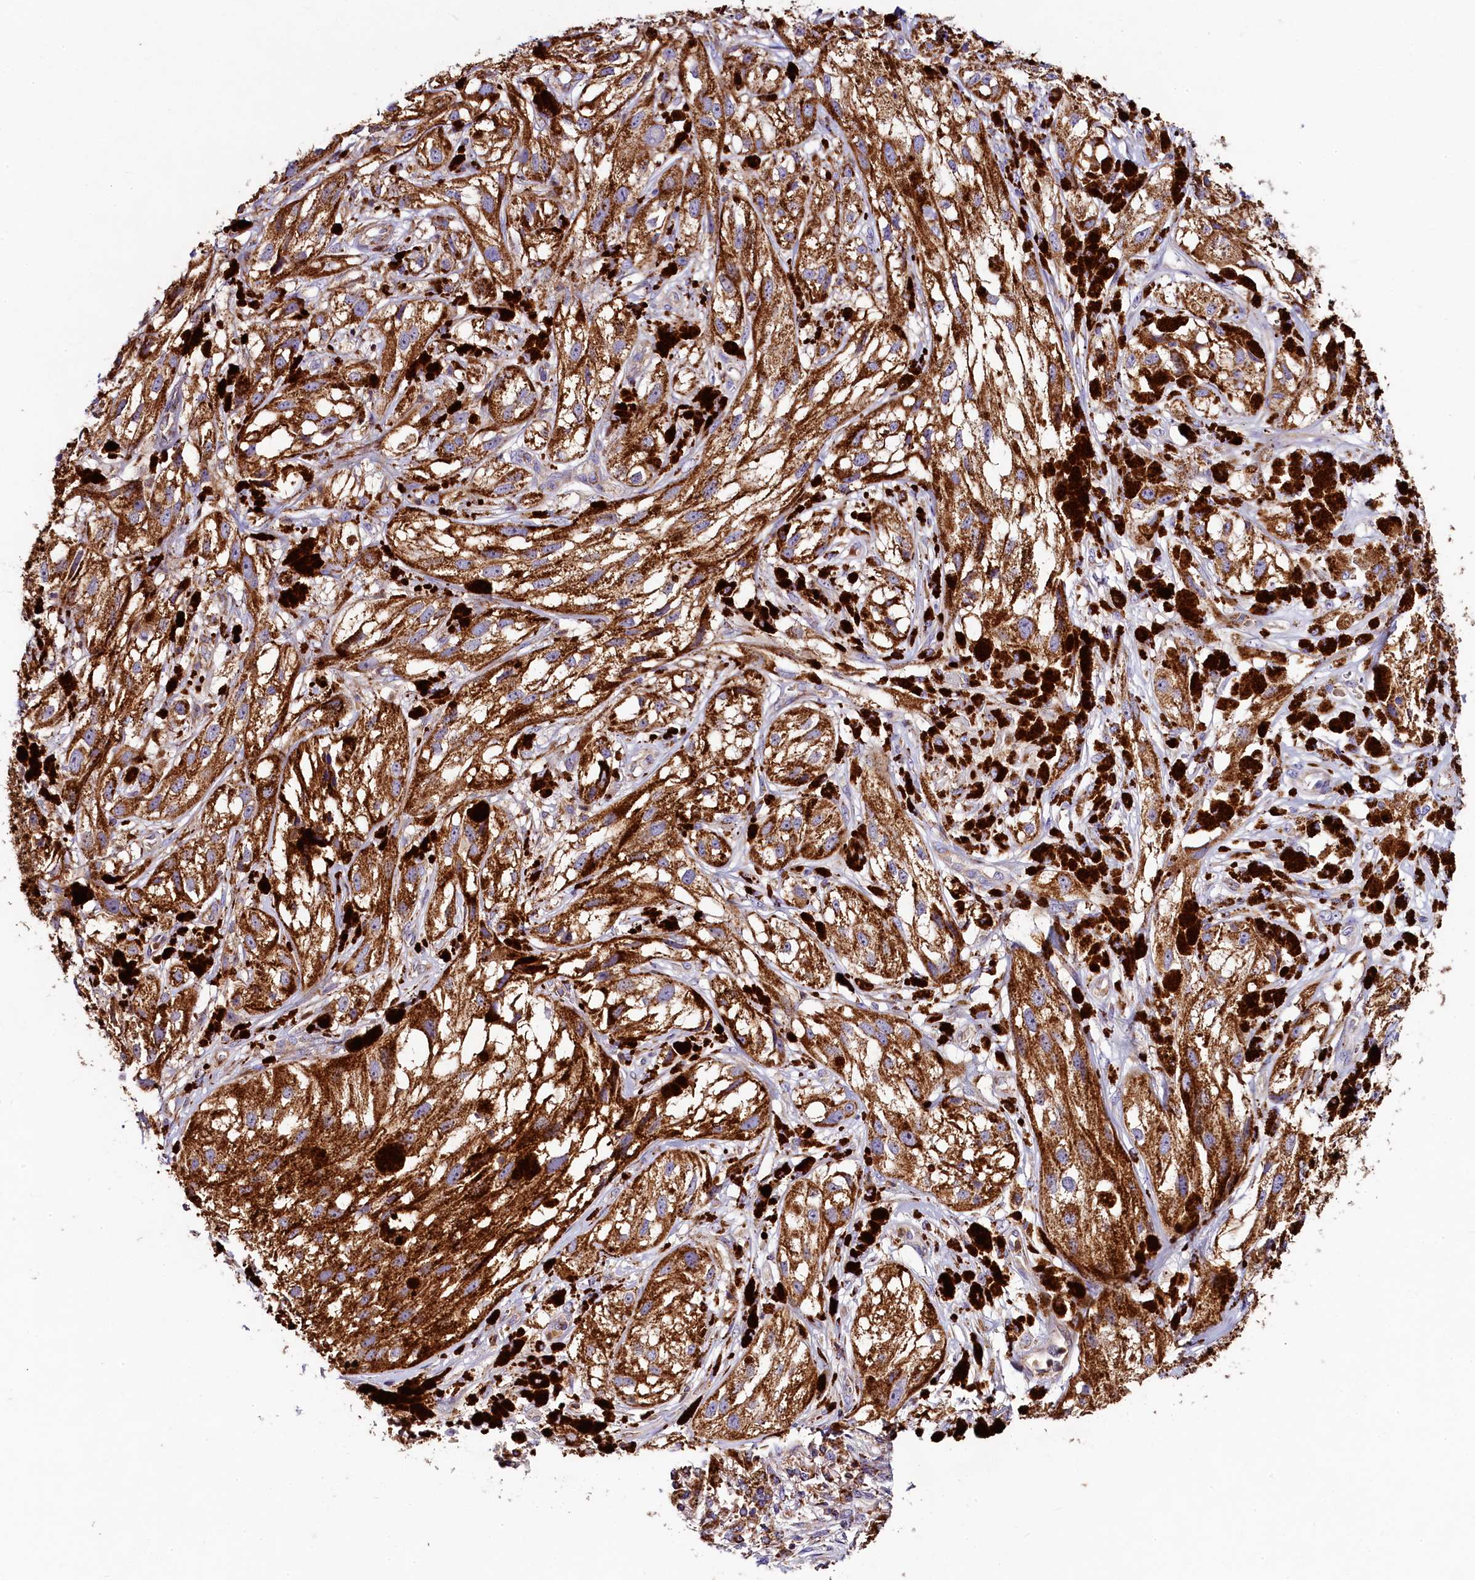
{"staining": {"intensity": "moderate", "quantity": ">75%", "location": "cytoplasmic/membranous"}, "tissue": "melanoma", "cell_type": "Tumor cells", "image_type": "cancer", "snomed": [{"axis": "morphology", "description": "Malignant melanoma, NOS"}, {"axis": "topography", "description": "Skin"}], "caption": "Protein staining of malignant melanoma tissue displays moderate cytoplasmic/membranous expression in approximately >75% of tumor cells. Nuclei are stained in blue.", "gene": "CLYBL", "patient": {"sex": "male", "age": 88}}